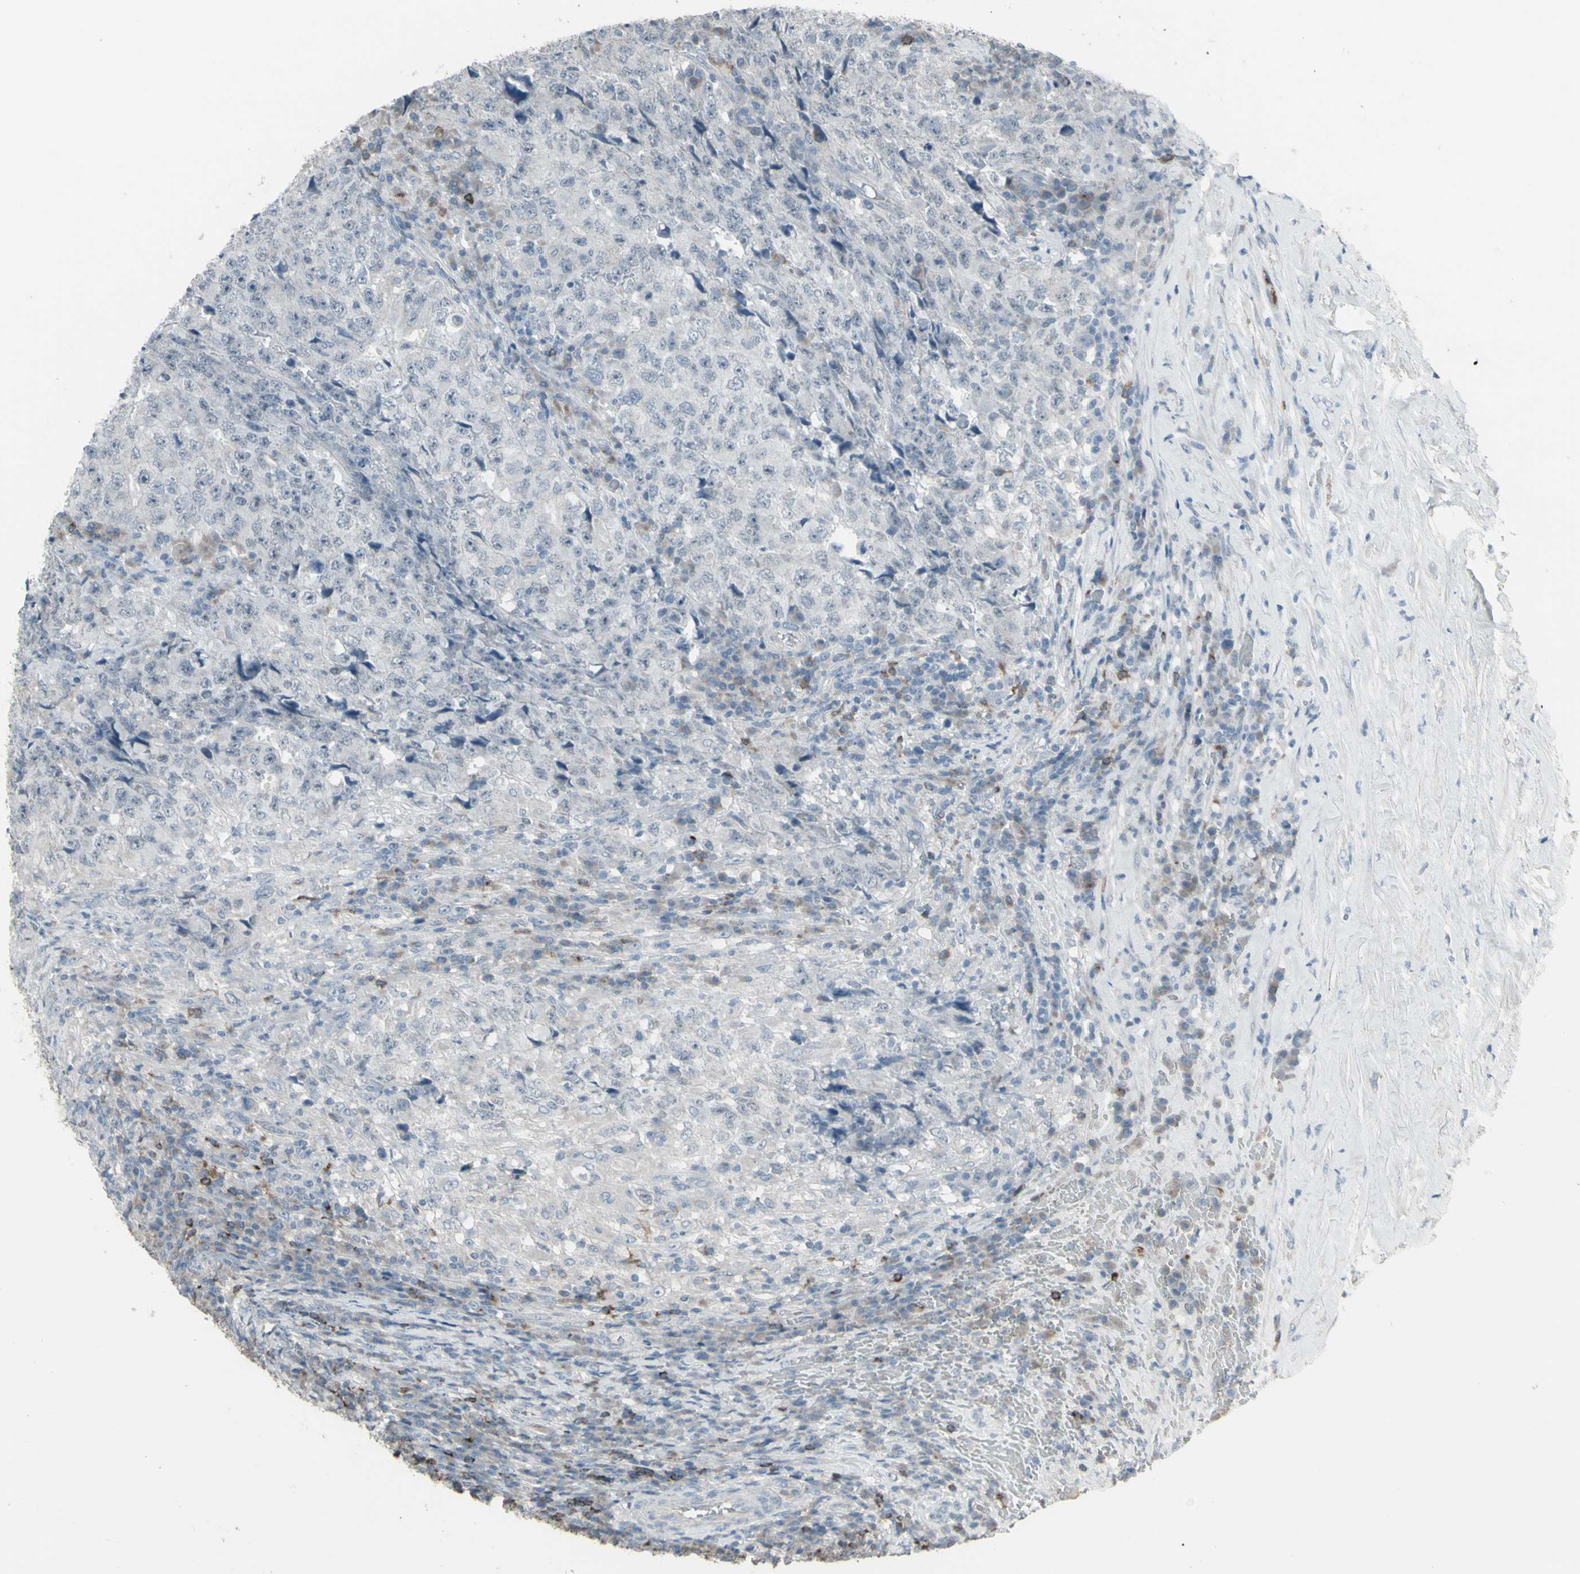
{"staining": {"intensity": "negative", "quantity": "none", "location": "none"}, "tissue": "testis cancer", "cell_type": "Tumor cells", "image_type": "cancer", "snomed": [{"axis": "morphology", "description": "Necrosis, NOS"}, {"axis": "morphology", "description": "Carcinoma, Embryonal, NOS"}, {"axis": "topography", "description": "Testis"}], "caption": "High power microscopy micrograph of an IHC image of testis embryonal carcinoma, revealing no significant staining in tumor cells.", "gene": "CD79B", "patient": {"sex": "male", "age": 19}}